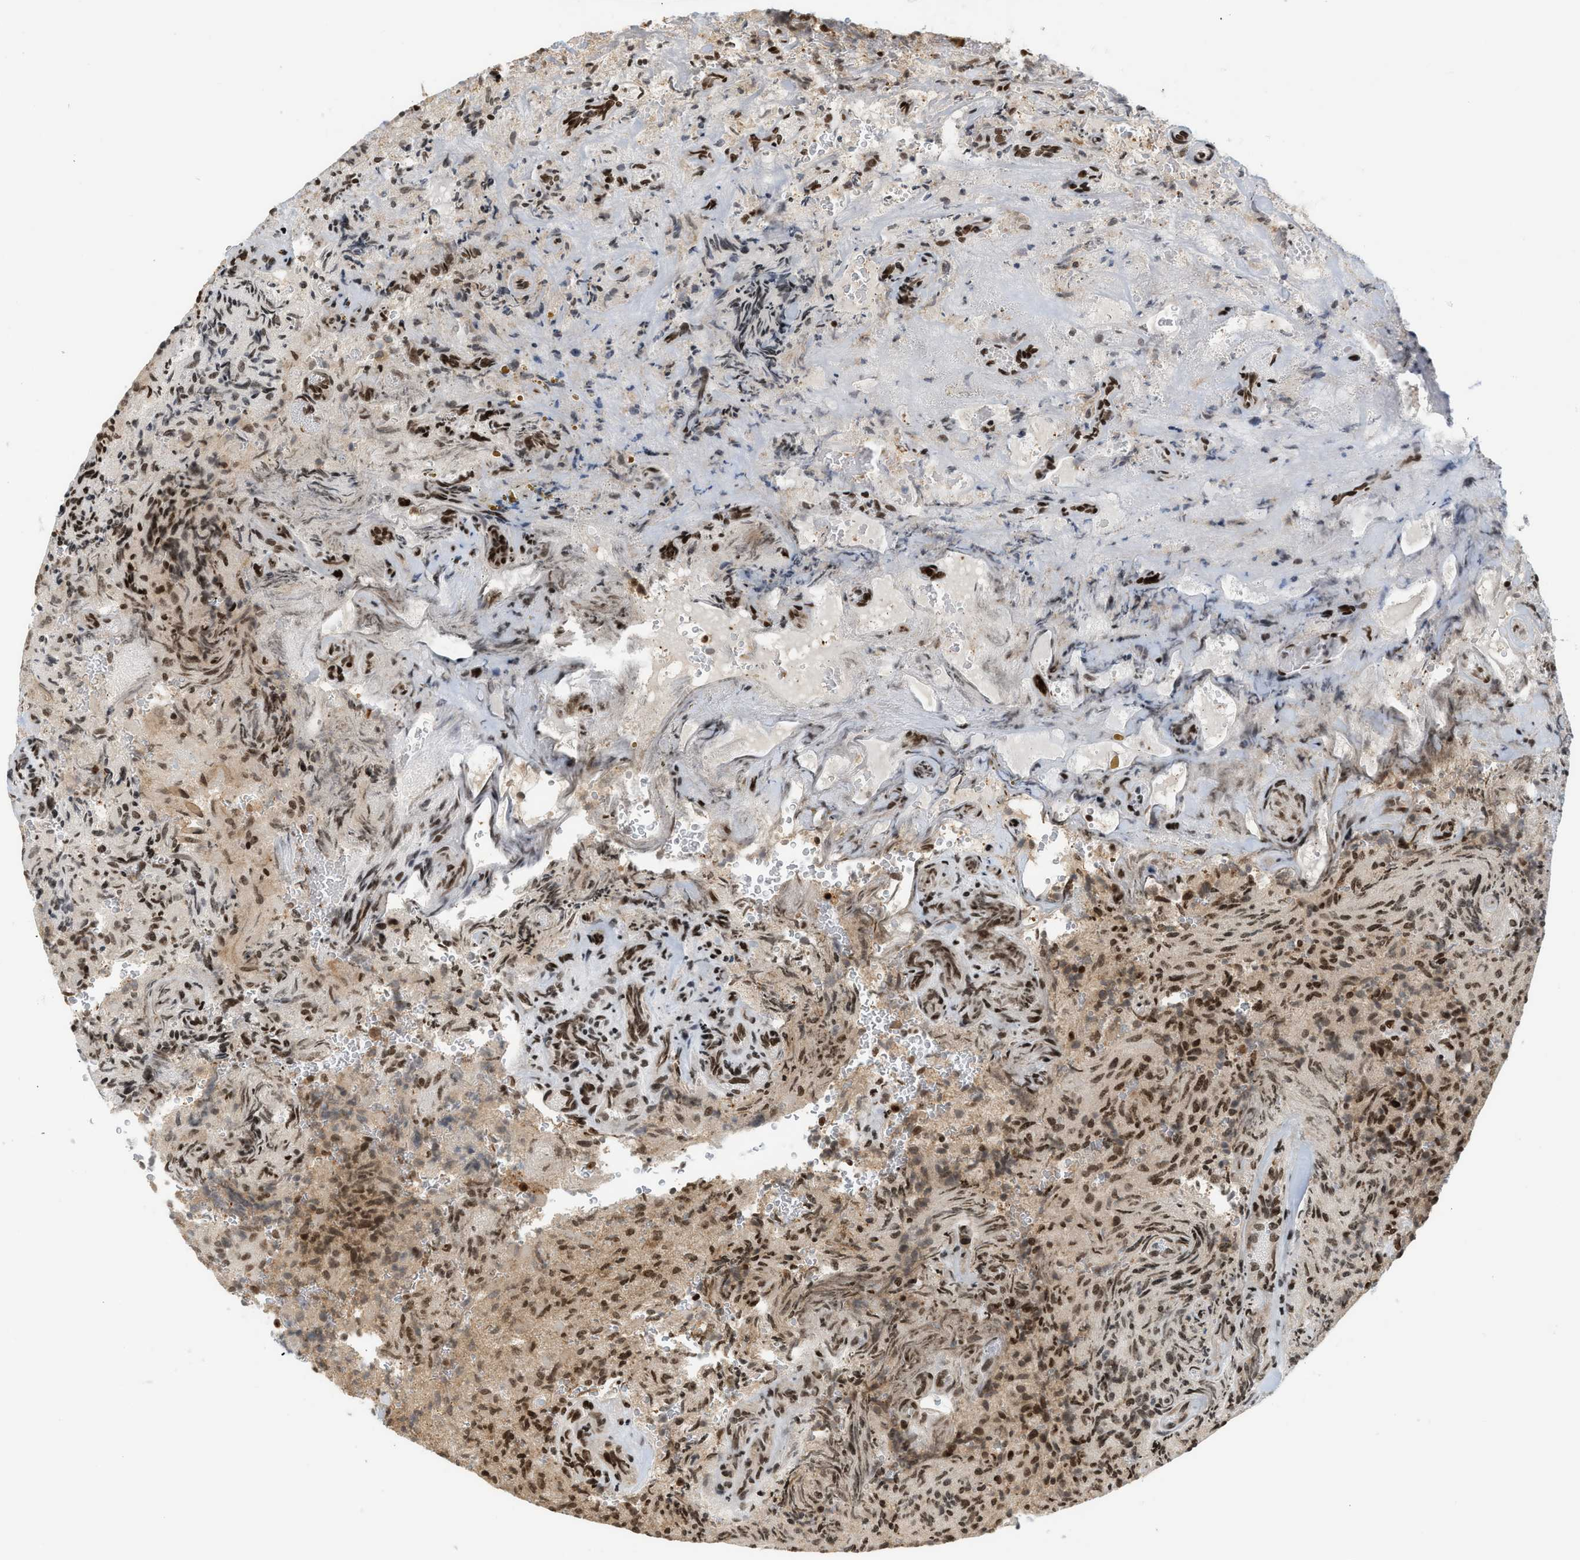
{"staining": {"intensity": "strong", "quantity": ">75%", "location": "nuclear"}, "tissue": "glioma", "cell_type": "Tumor cells", "image_type": "cancer", "snomed": [{"axis": "morphology", "description": "Glioma, malignant, High grade"}, {"axis": "topography", "description": "Brain"}], "caption": "Immunohistochemistry (IHC) image of neoplastic tissue: malignant high-grade glioma stained using immunohistochemistry (IHC) demonstrates high levels of strong protein expression localized specifically in the nuclear of tumor cells, appearing as a nuclear brown color.", "gene": "ZNF22", "patient": {"sex": "male", "age": 71}}